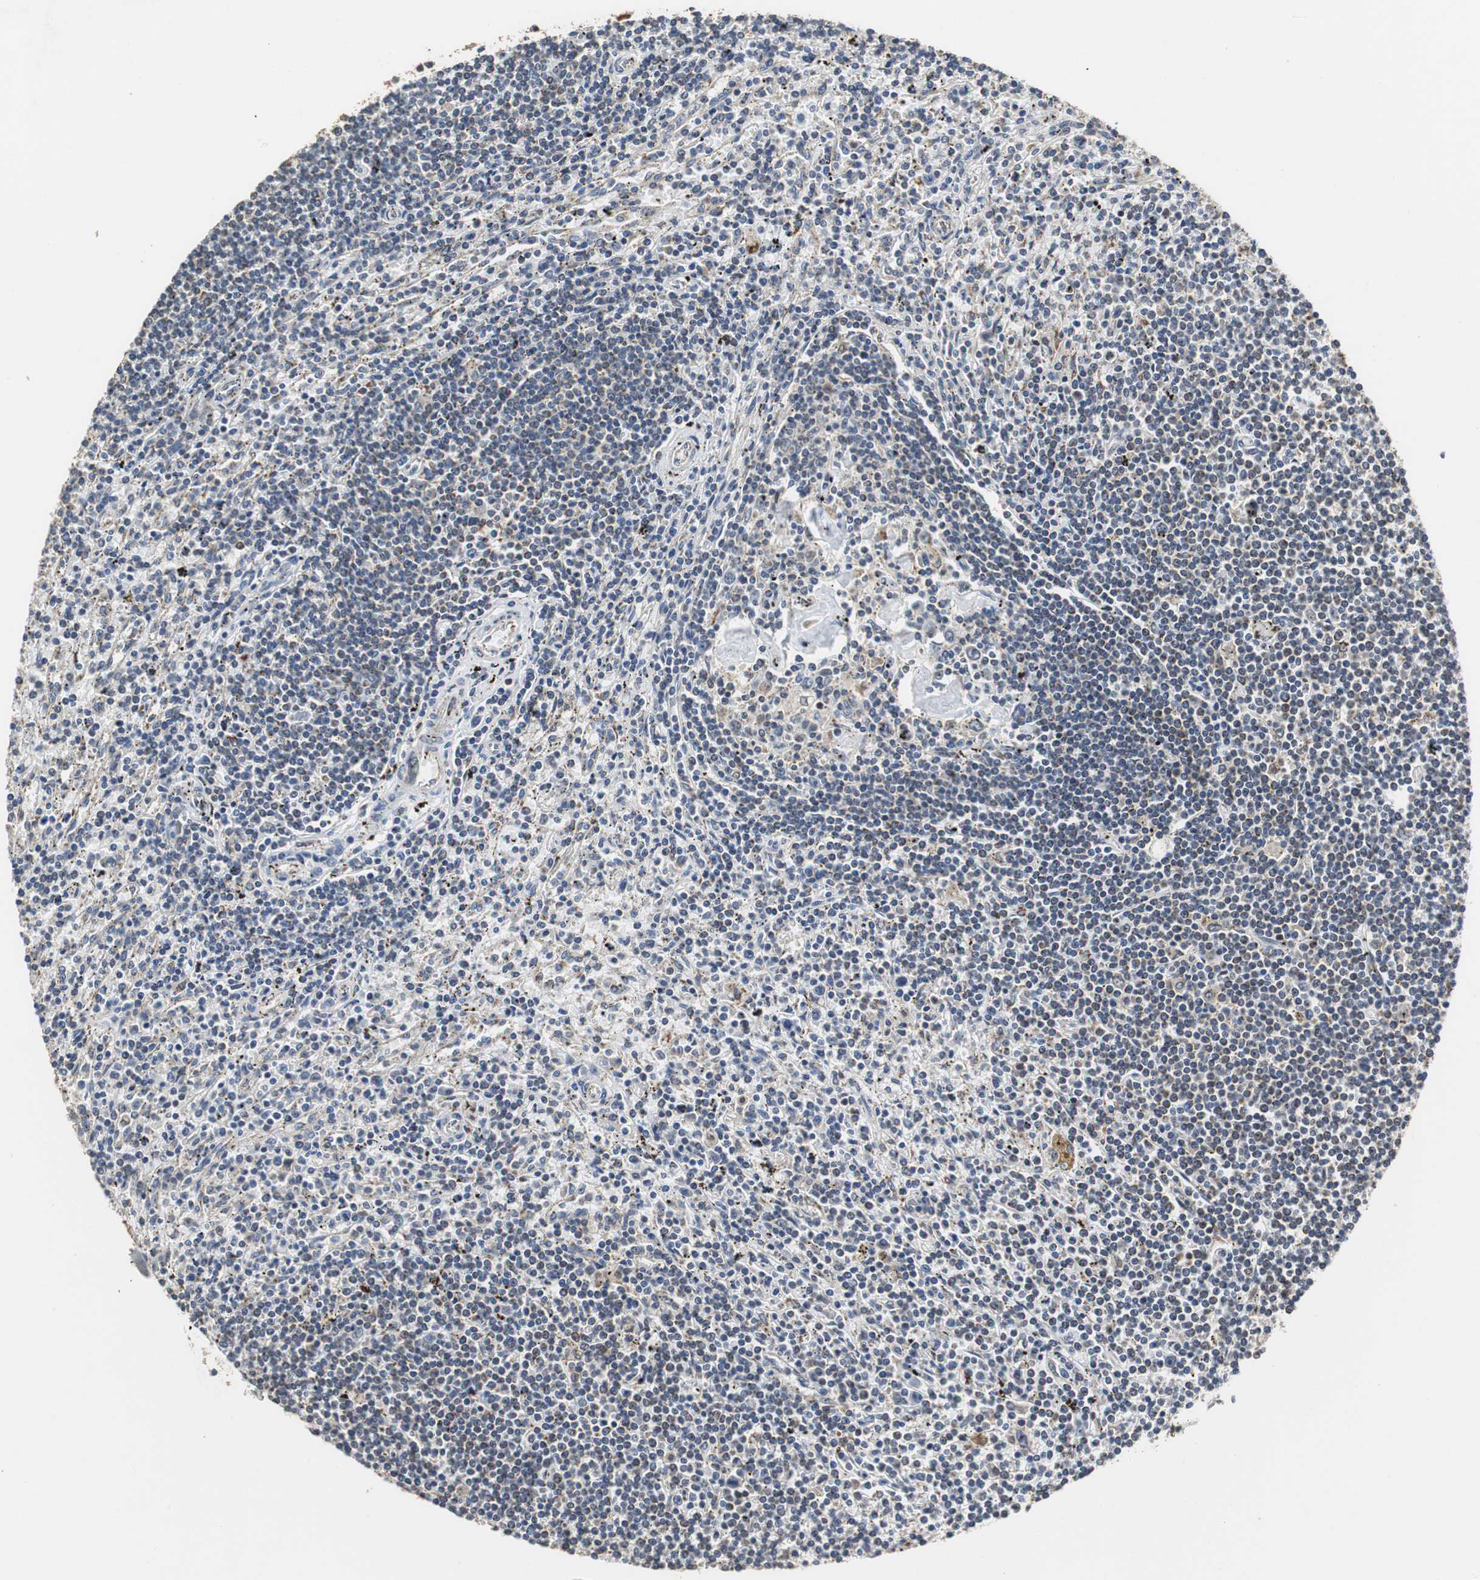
{"staining": {"intensity": "negative", "quantity": "none", "location": "none"}, "tissue": "lymphoma", "cell_type": "Tumor cells", "image_type": "cancer", "snomed": [{"axis": "morphology", "description": "Malignant lymphoma, non-Hodgkin's type, Low grade"}, {"axis": "topography", "description": "Spleen"}], "caption": "Protein analysis of lymphoma reveals no significant expression in tumor cells. (Stains: DAB (3,3'-diaminobenzidine) immunohistochemistry with hematoxylin counter stain, Microscopy: brightfield microscopy at high magnification).", "gene": "HMGCL", "patient": {"sex": "male", "age": 76}}